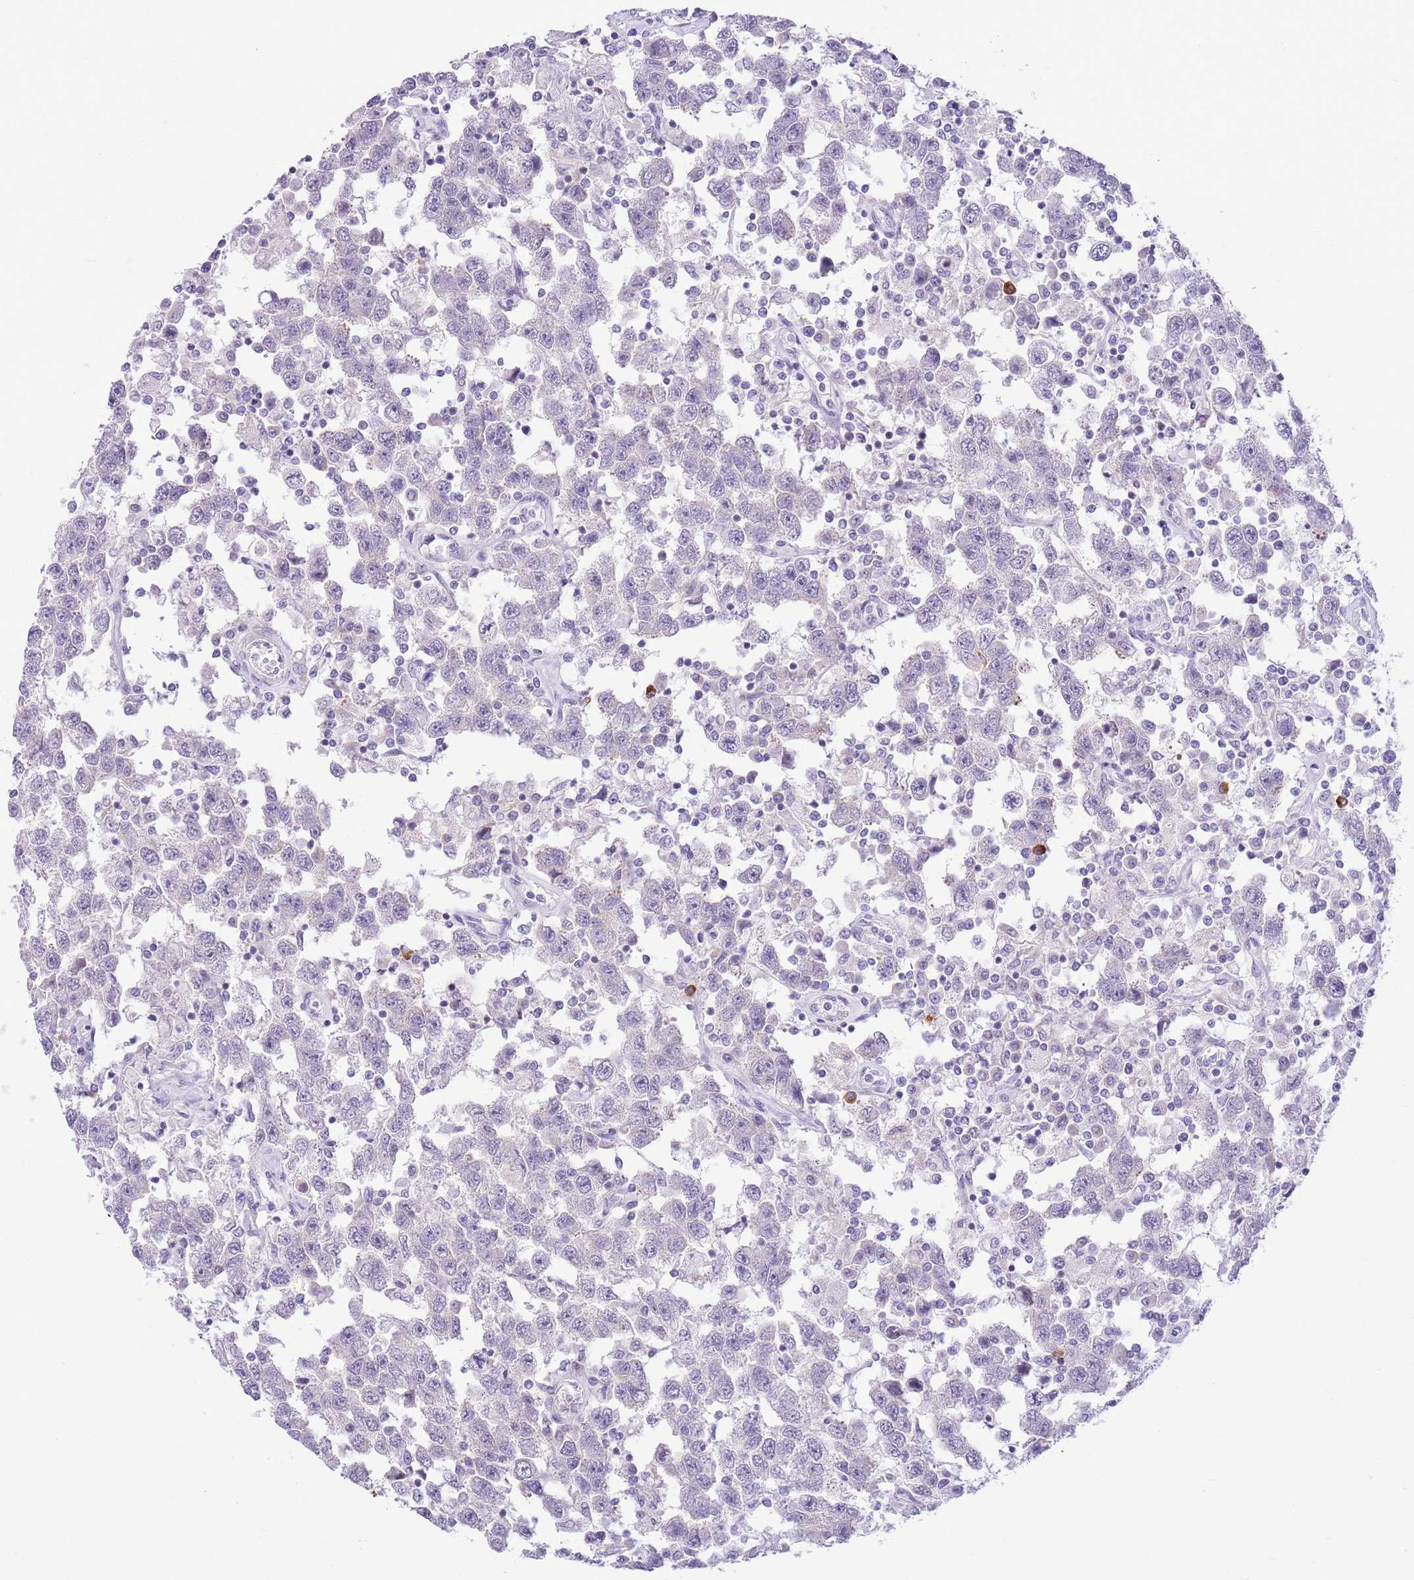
{"staining": {"intensity": "negative", "quantity": "none", "location": "none"}, "tissue": "testis cancer", "cell_type": "Tumor cells", "image_type": "cancer", "snomed": [{"axis": "morphology", "description": "Seminoma, NOS"}, {"axis": "topography", "description": "Testis"}], "caption": "The photomicrograph demonstrates no staining of tumor cells in testis cancer (seminoma).", "gene": "ZC4H2", "patient": {"sex": "male", "age": 41}}